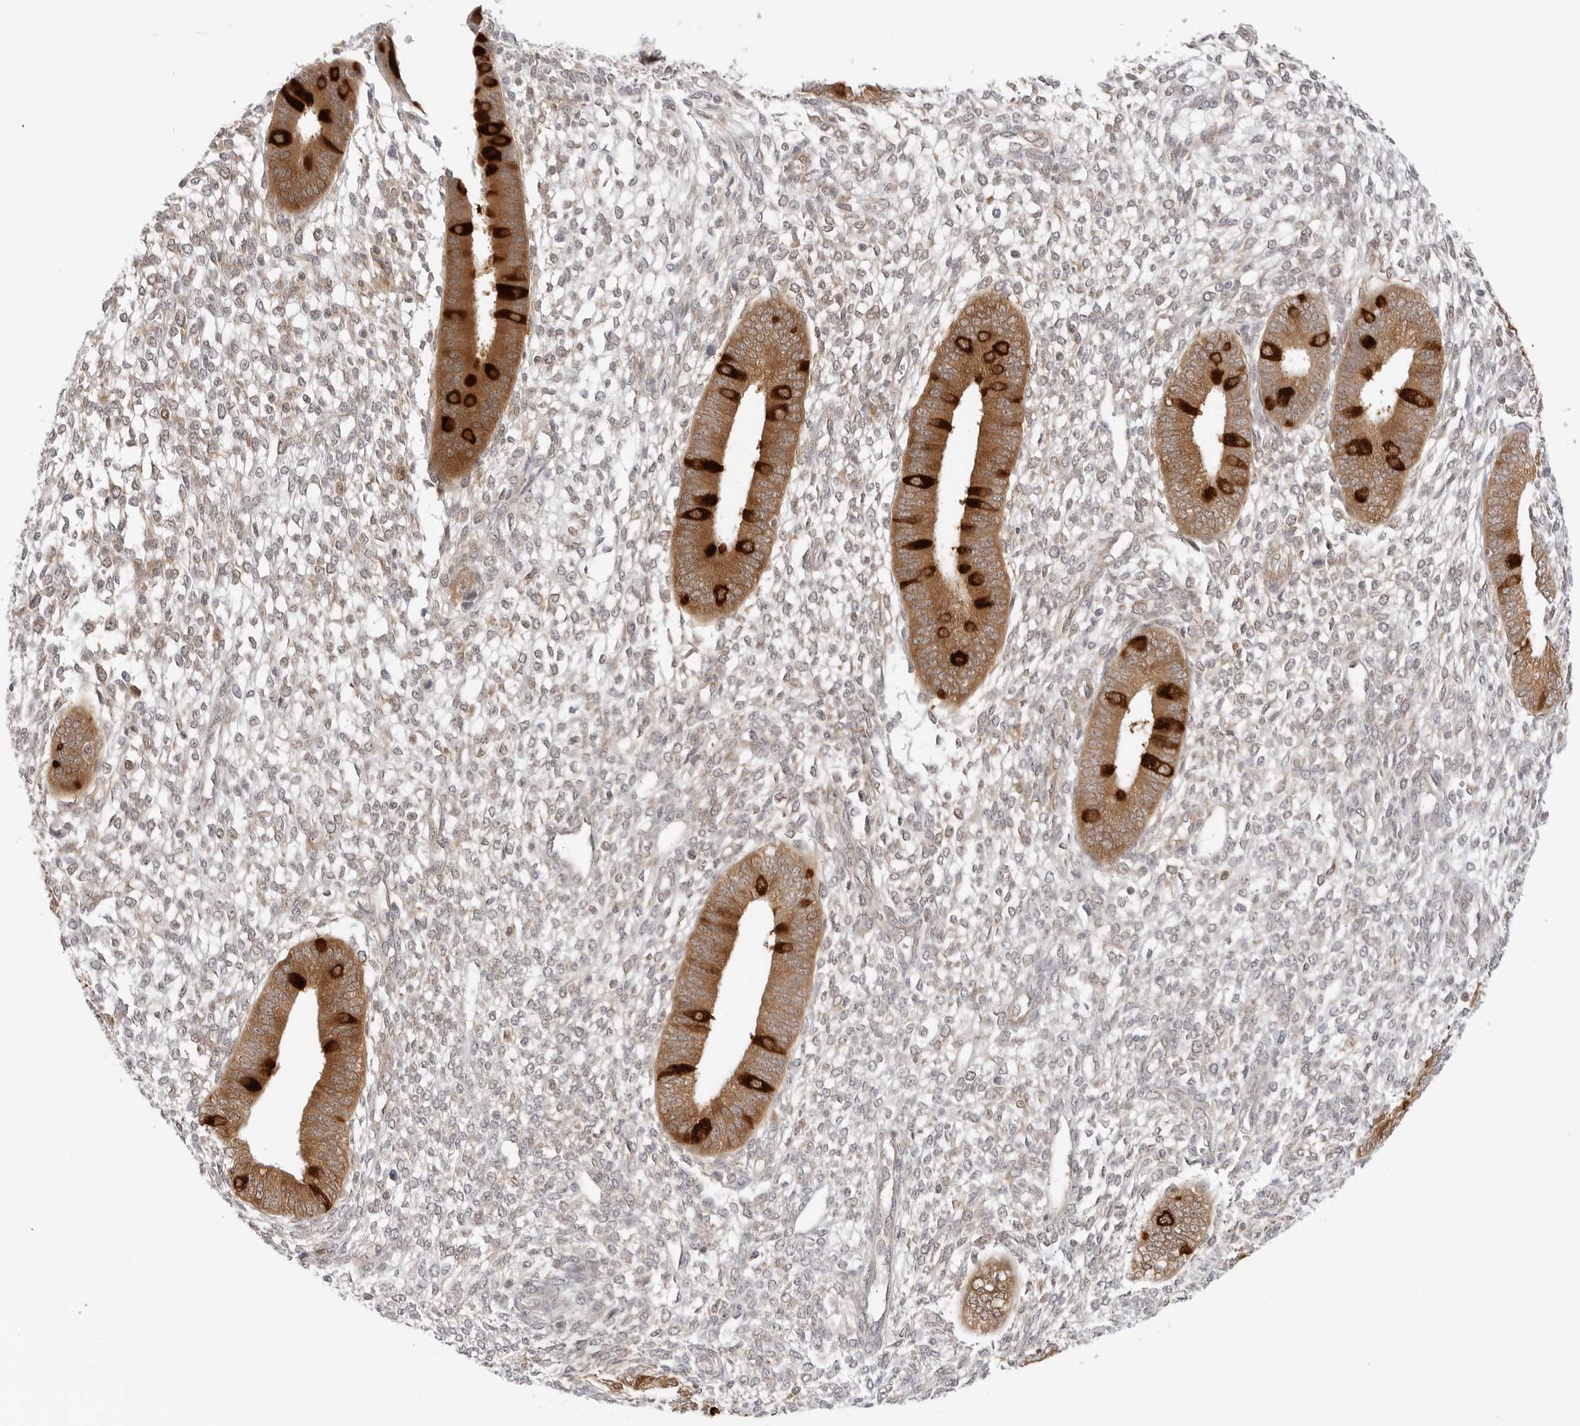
{"staining": {"intensity": "negative", "quantity": "none", "location": "none"}, "tissue": "endometrium", "cell_type": "Cells in endometrial stroma", "image_type": "normal", "snomed": [{"axis": "morphology", "description": "Normal tissue, NOS"}, {"axis": "topography", "description": "Endometrium"}], "caption": "Cells in endometrial stroma show no significant staining in normal endometrium.", "gene": "NUDC", "patient": {"sex": "female", "age": 46}}